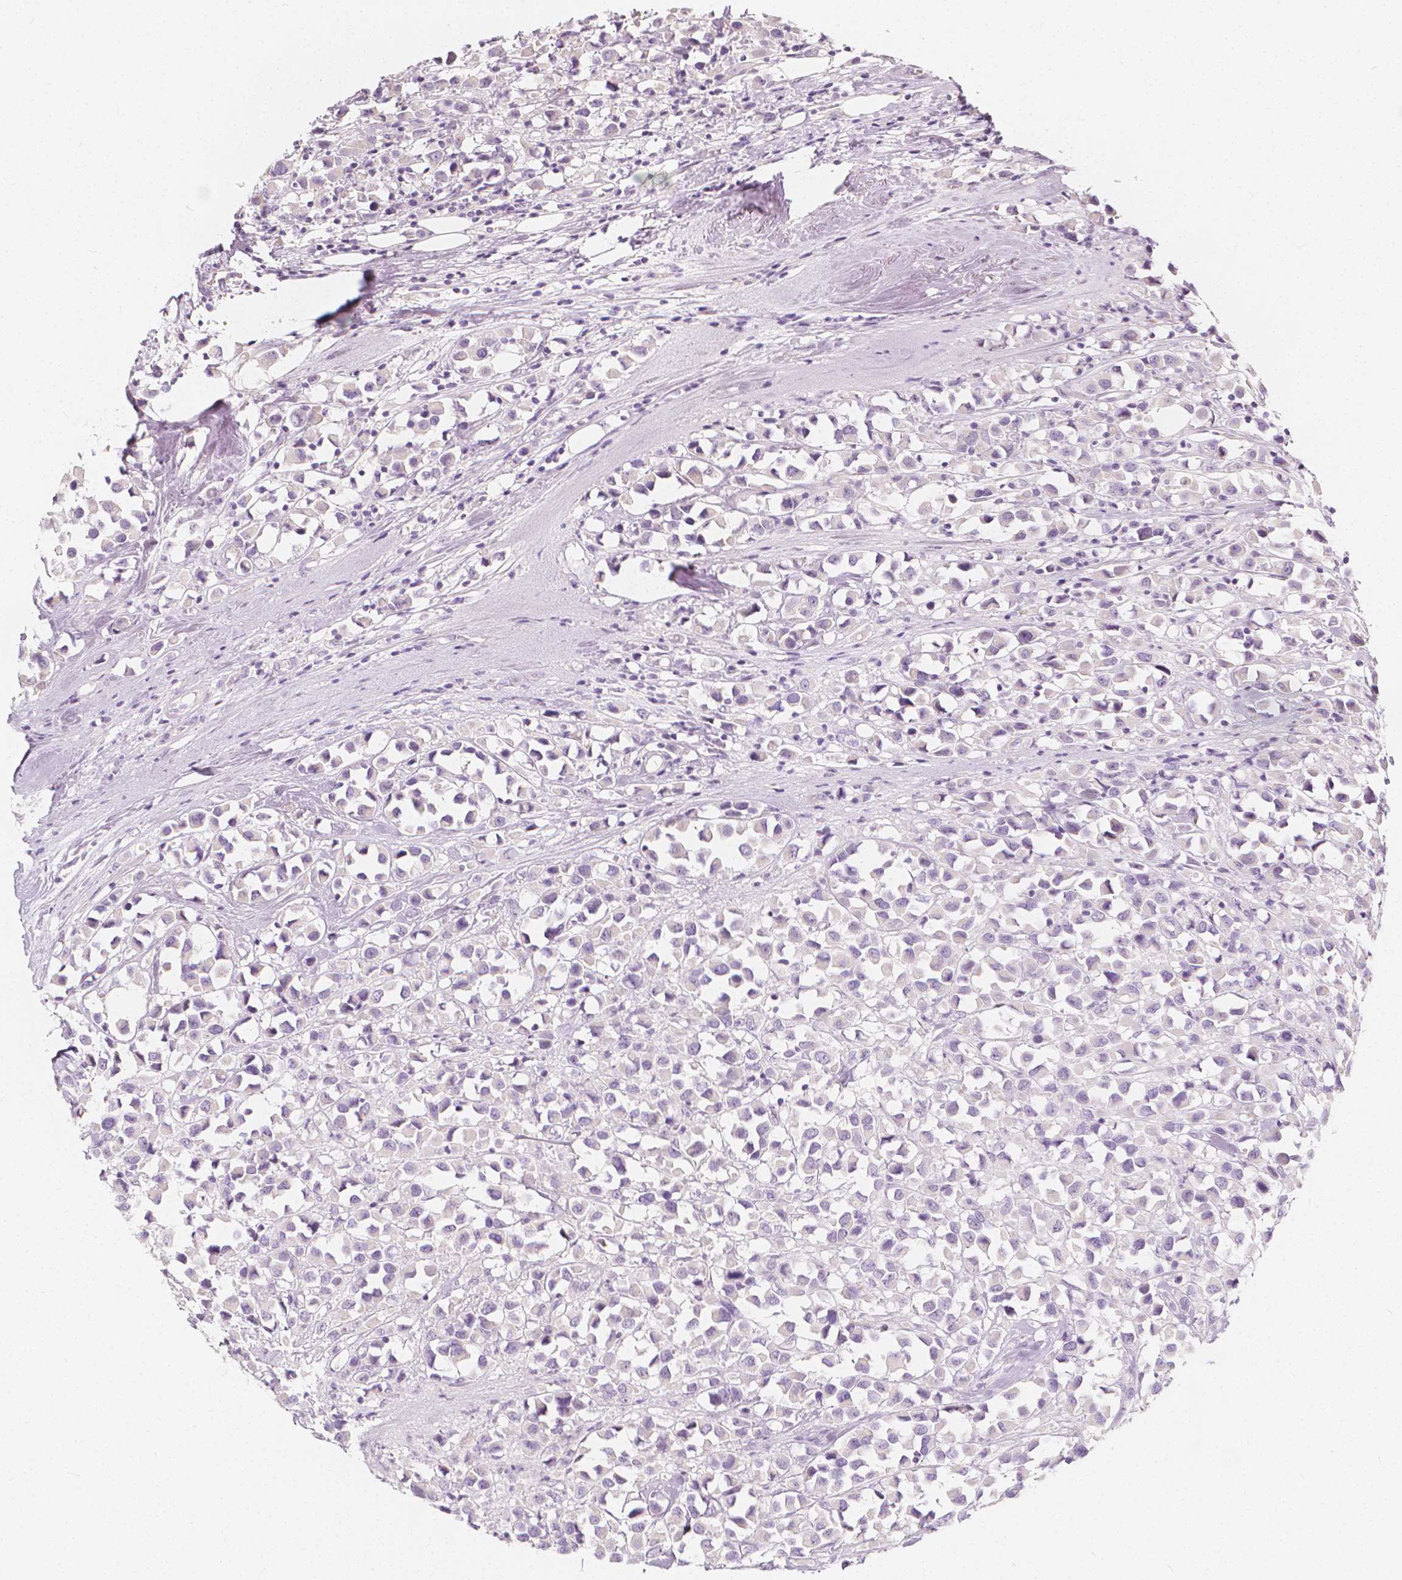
{"staining": {"intensity": "negative", "quantity": "none", "location": "none"}, "tissue": "breast cancer", "cell_type": "Tumor cells", "image_type": "cancer", "snomed": [{"axis": "morphology", "description": "Duct carcinoma"}, {"axis": "topography", "description": "Breast"}], "caption": "An IHC photomicrograph of breast cancer (infiltrating ductal carcinoma) is shown. There is no staining in tumor cells of breast cancer (infiltrating ductal carcinoma). (Brightfield microscopy of DAB (3,3'-diaminobenzidine) immunohistochemistry (IHC) at high magnification).", "gene": "RBFOX1", "patient": {"sex": "female", "age": 61}}